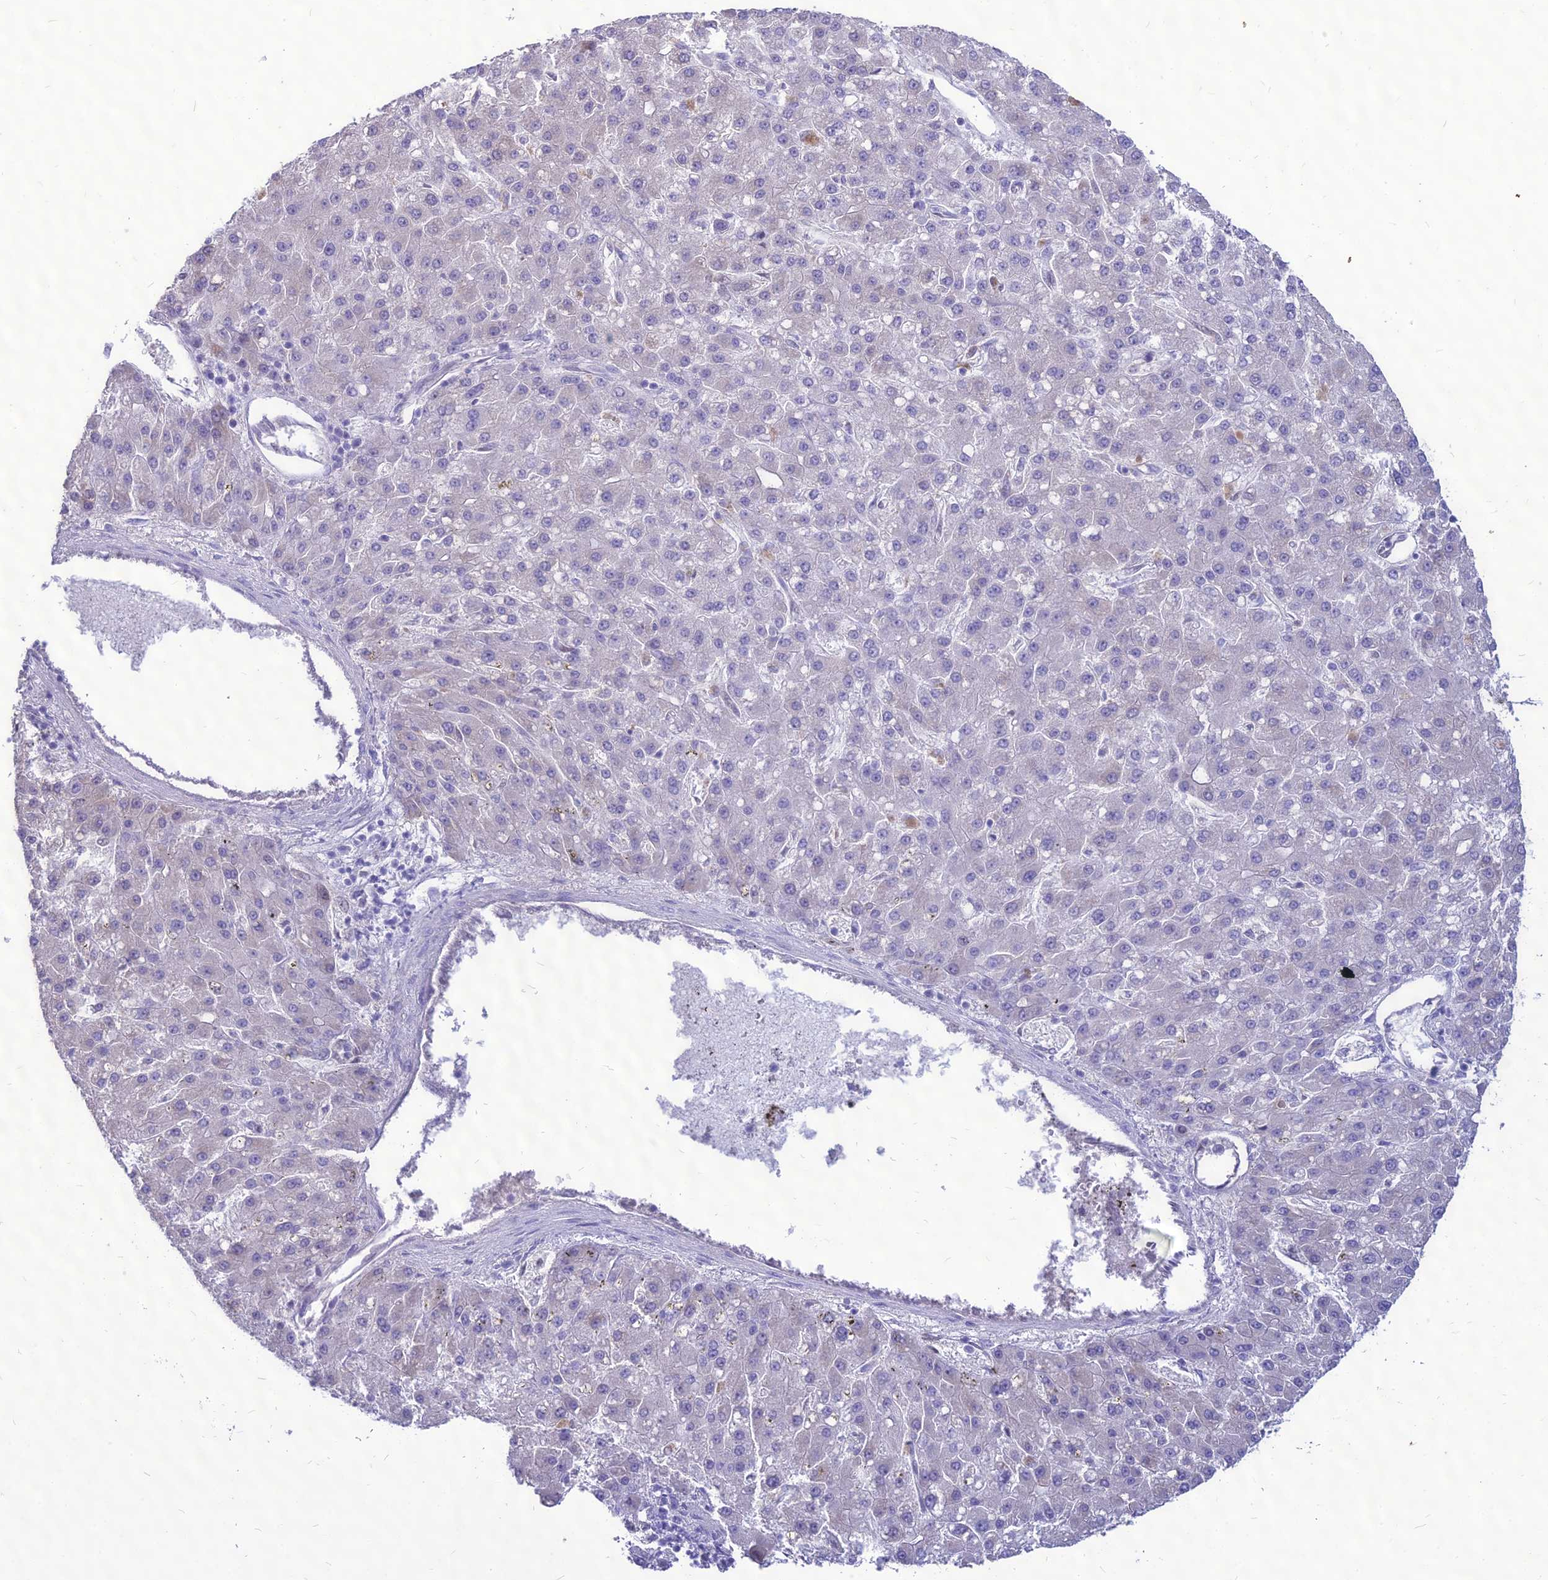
{"staining": {"intensity": "negative", "quantity": "none", "location": "none"}, "tissue": "liver cancer", "cell_type": "Tumor cells", "image_type": "cancer", "snomed": [{"axis": "morphology", "description": "Carcinoma, Hepatocellular, NOS"}, {"axis": "topography", "description": "Liver"}], "caption": "Photomicrograph shows no significant protein expression in tumor cells of liver cancer.", "gene": "NOVA2", "patient": {"sex": "male", "age": 67}}